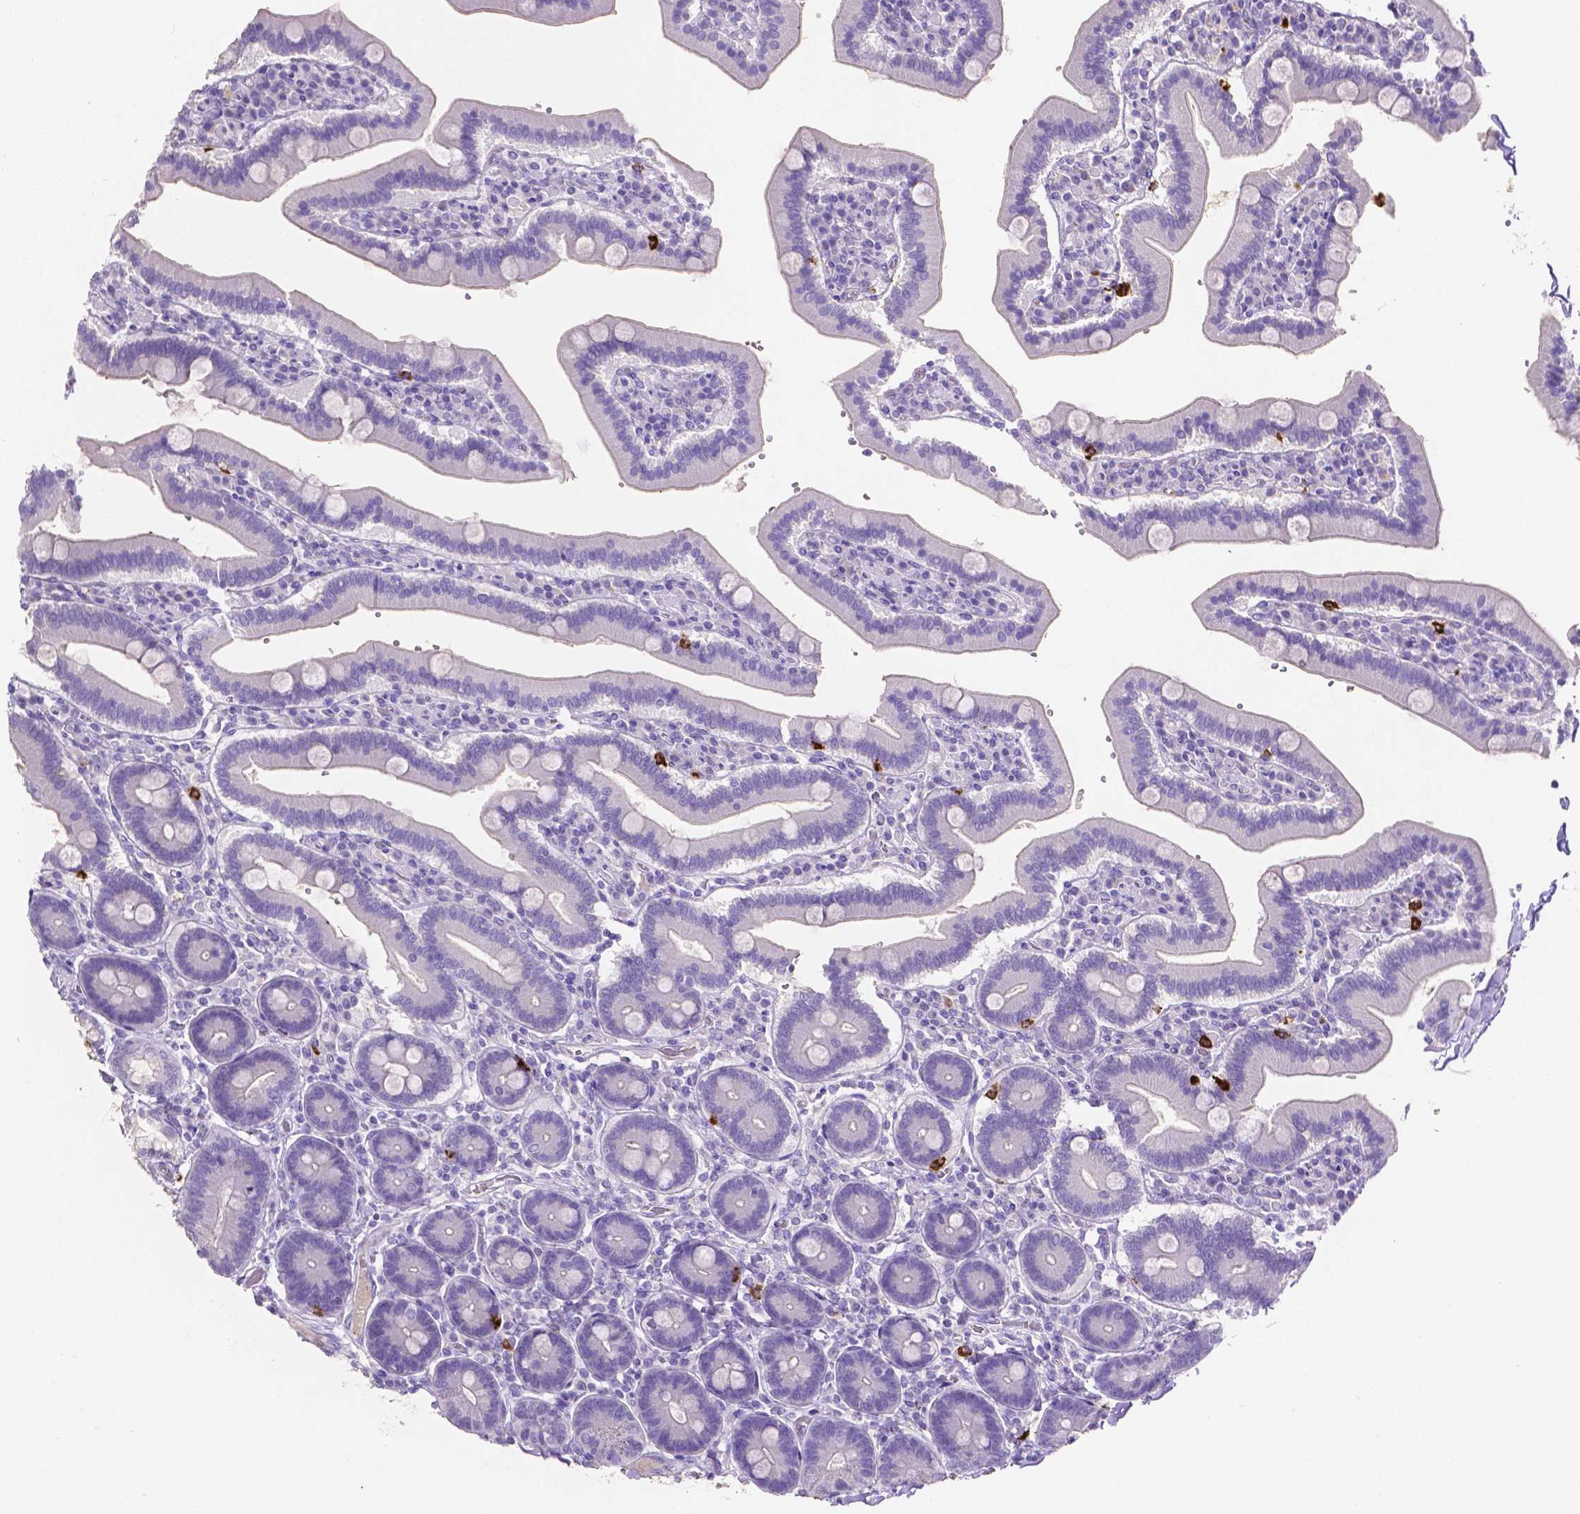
{"staining": {"intensity": "negative", "quantity": "none", "location": "none"}, "tissue": "duodenum", "cell_type": "Glandular cells", "image_type": "normal", "snomed": [{"axis": "morphology", "description": "Normal tissue, NOS"}, {"axis": "topography", "description": "Duodenum"}], "caption": "IHC of unremarkable duodenum displays no expression in glandular cells. (DAB immunohistochemistry (IHC), high magnification).", "gene": "MMP9", "patient": {"sex": "female", "age": 62}}